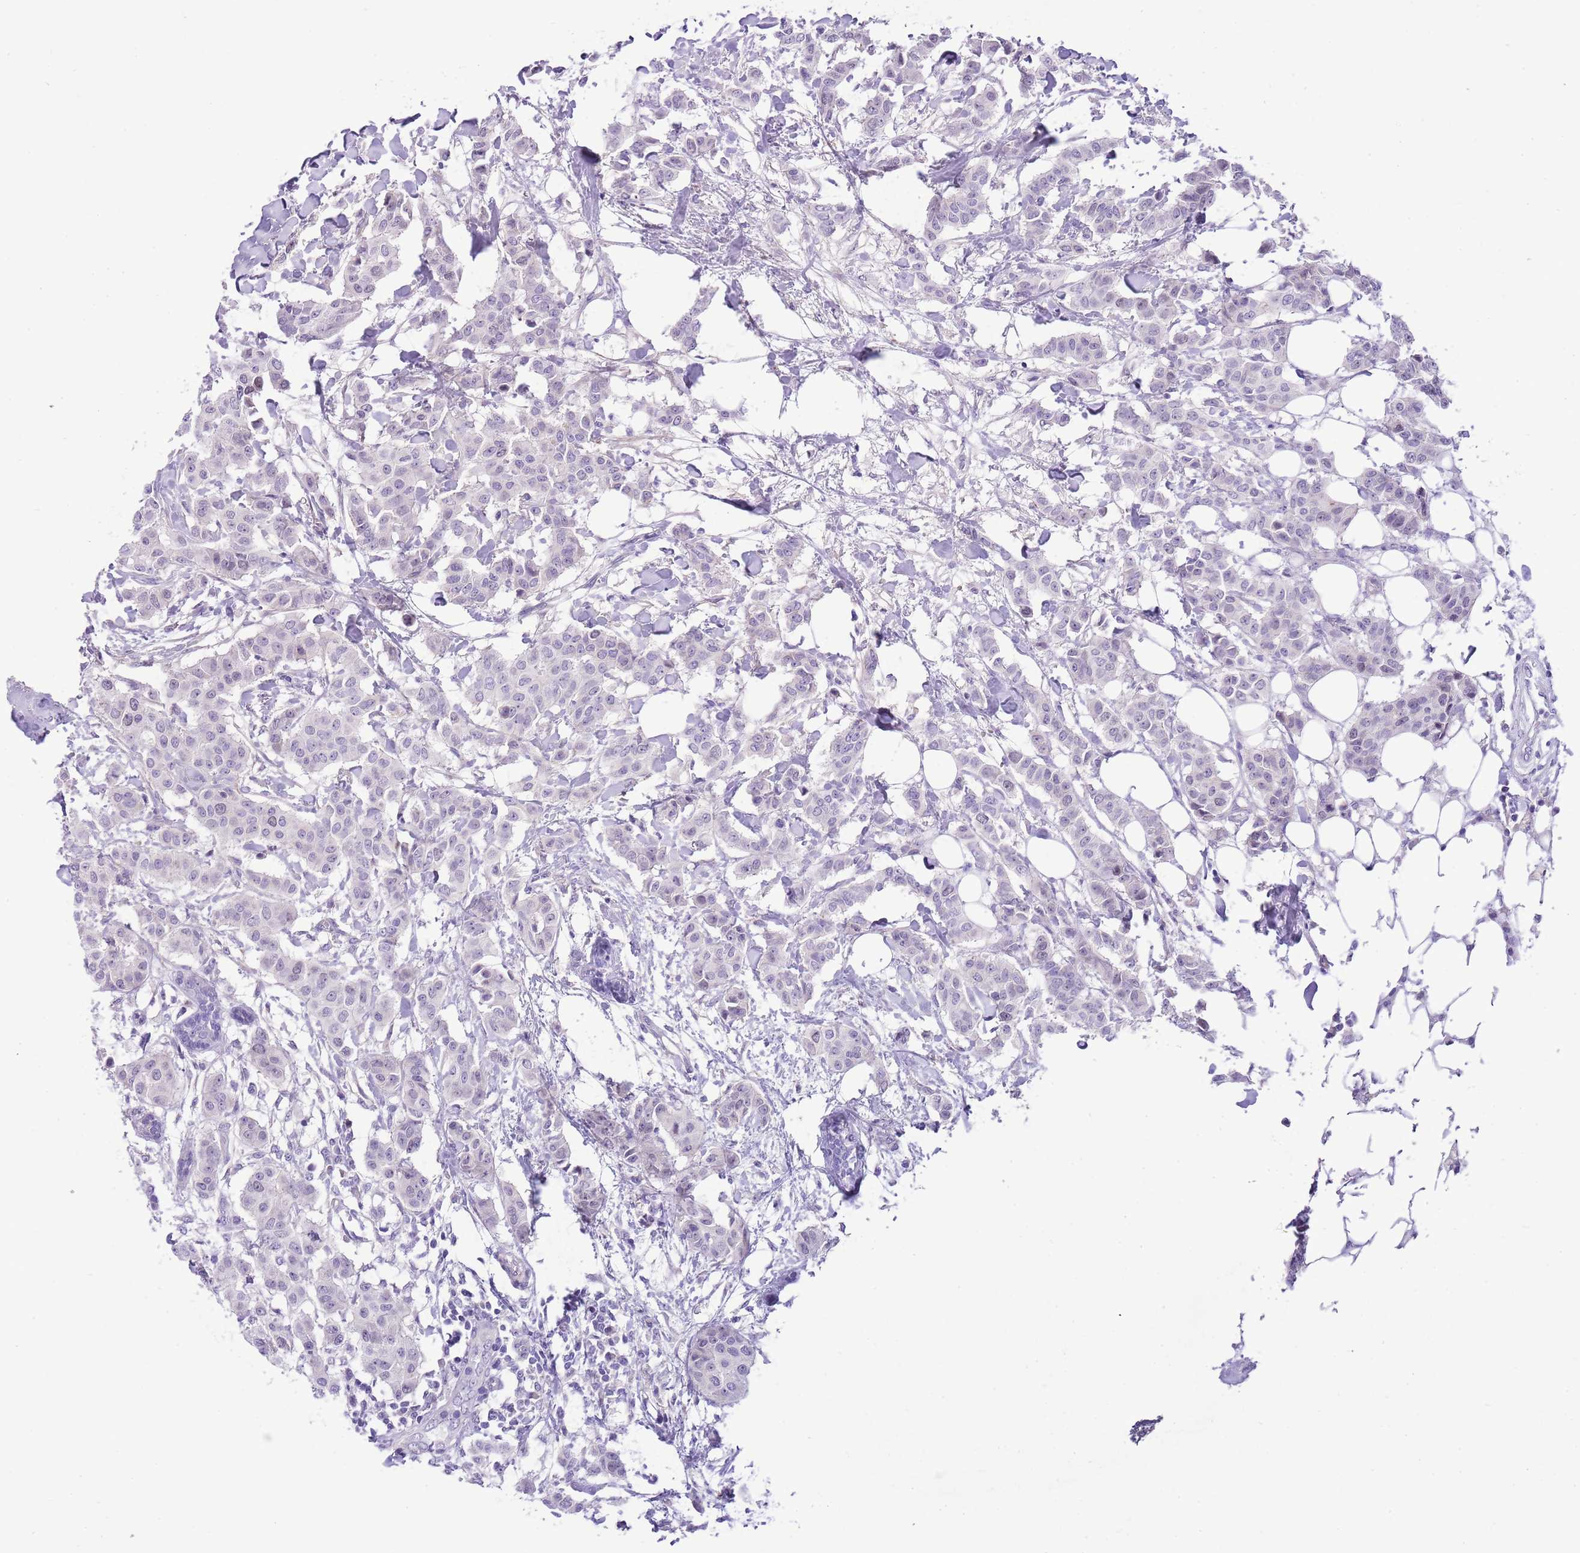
{"staining": {"intensity": "negative", "quantity": "none", "location": "none"}, "tissue": "breast cancer", "cell_type": "Tumor cells", "image_type": "cancer", "snomed": [{"axis": "morphology", "description": "Duct carcinoma"}, {"axis": "topography", "description": "Breast"}], "caption": "High power microscopy photomicrograph of an IHC image of breast cancer, revealing no significant positivity in tumor cells. Nuclei are stained in blue.", "gene": "FBRSL1", "patient": {"sex": "female", "age": 40}}